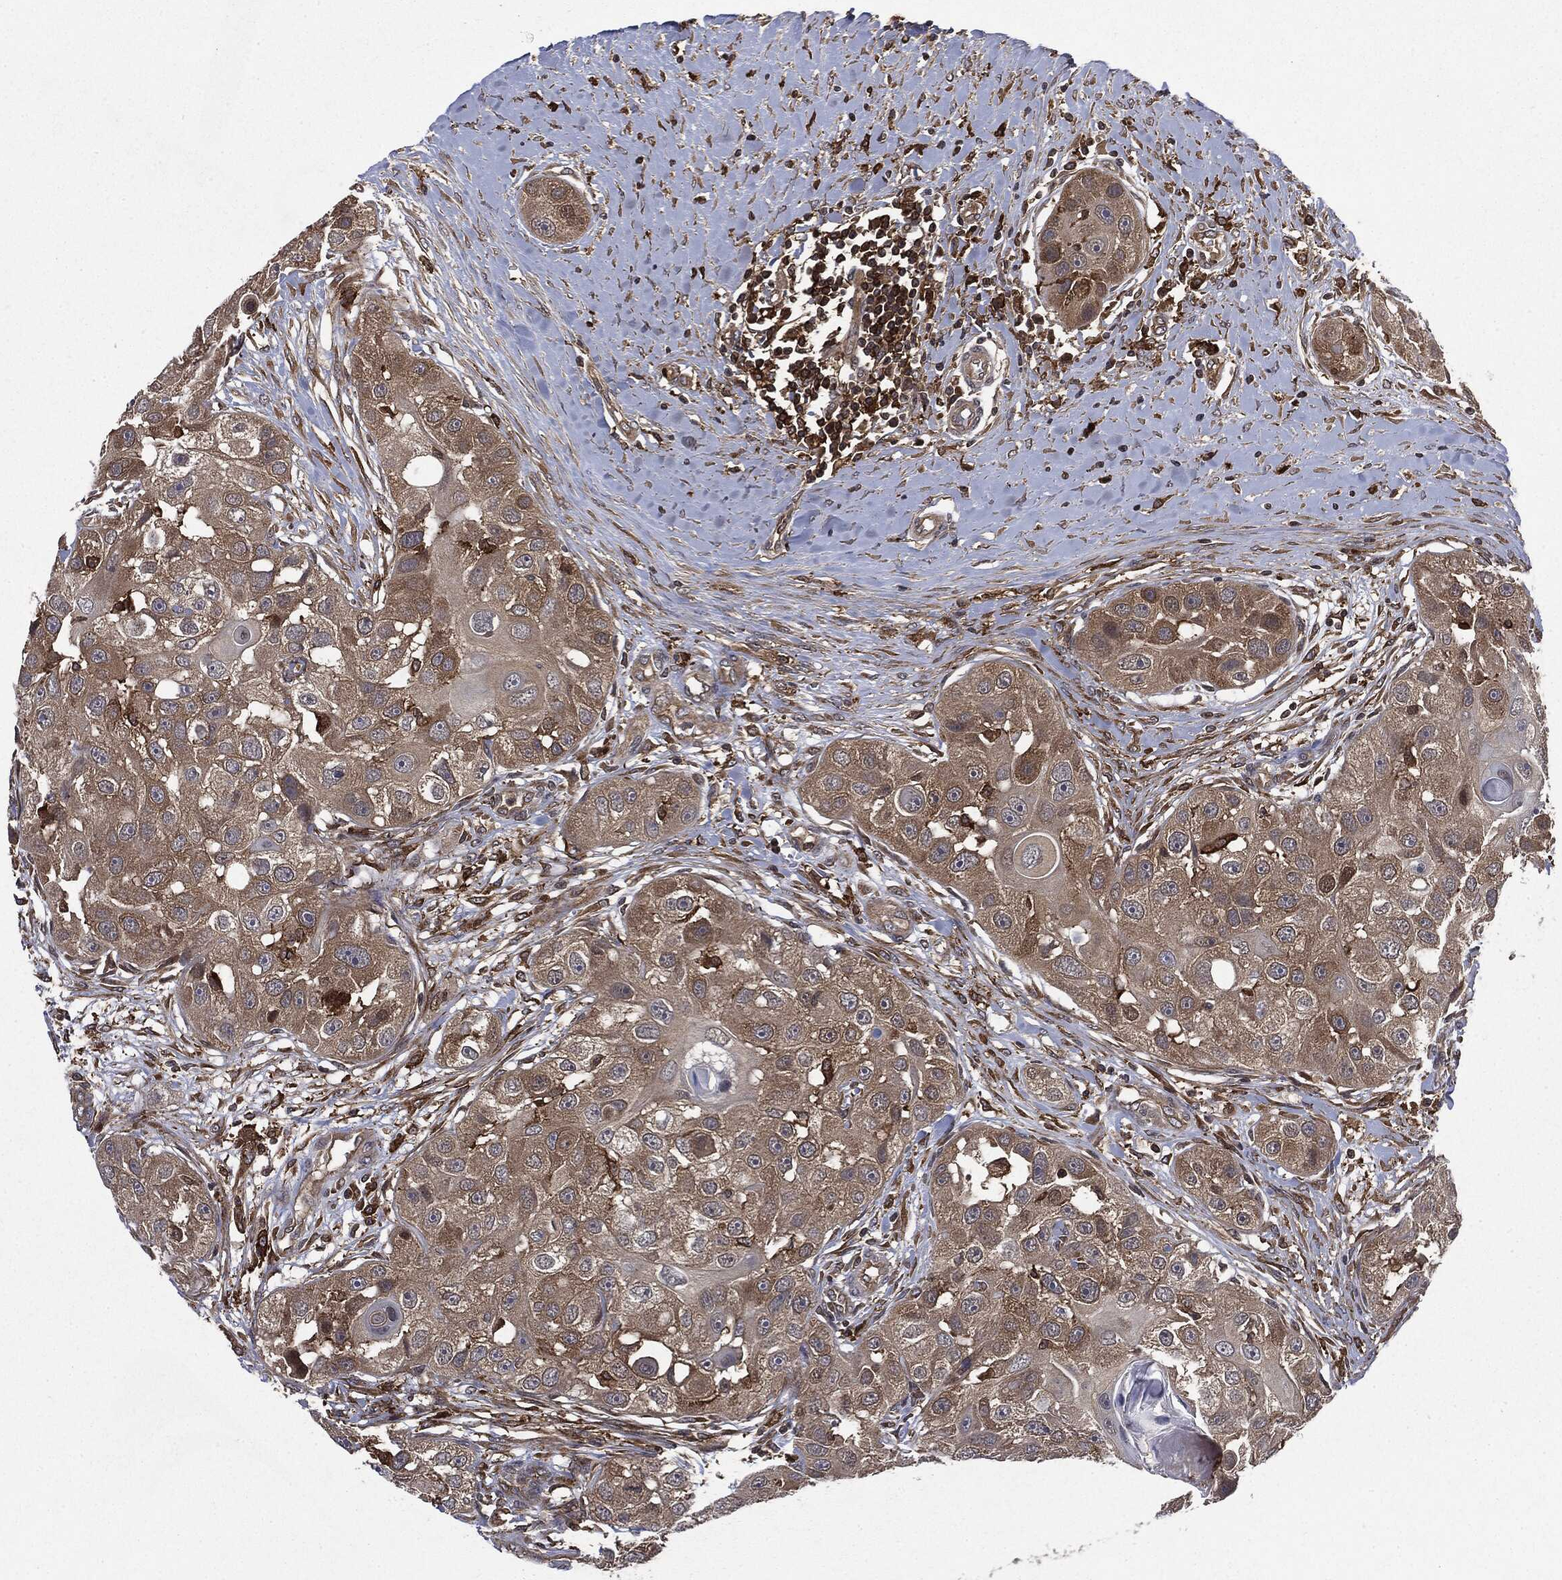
{"staining": {"intensity": "weak", "quantity": ">75%", "location": "cytoplasmic/membranous"}, "tissue": "head and neck cancer", "cell_type": "Tumor cells", "image_type": "cancer", "snomed": [{"axis": "morphology", "description": "Normal tissue, NOS"}, {"axis": "morphology", "description": "Squamous cell carcinoma, NOS"}, {"axis": "topography", "description": "Skeletal muscle"}, {"axis": "topography", "description": "Head-Neck"}], "caption": "Squamous cell carcinoma (head and neck) was stained to show a protein in brown. There is low levels of weak cytoplasmic/membranous positivity in about >75% of tumor cells.", "gene": "SNX5", "patient": {"sex": "male", "age": 51}}